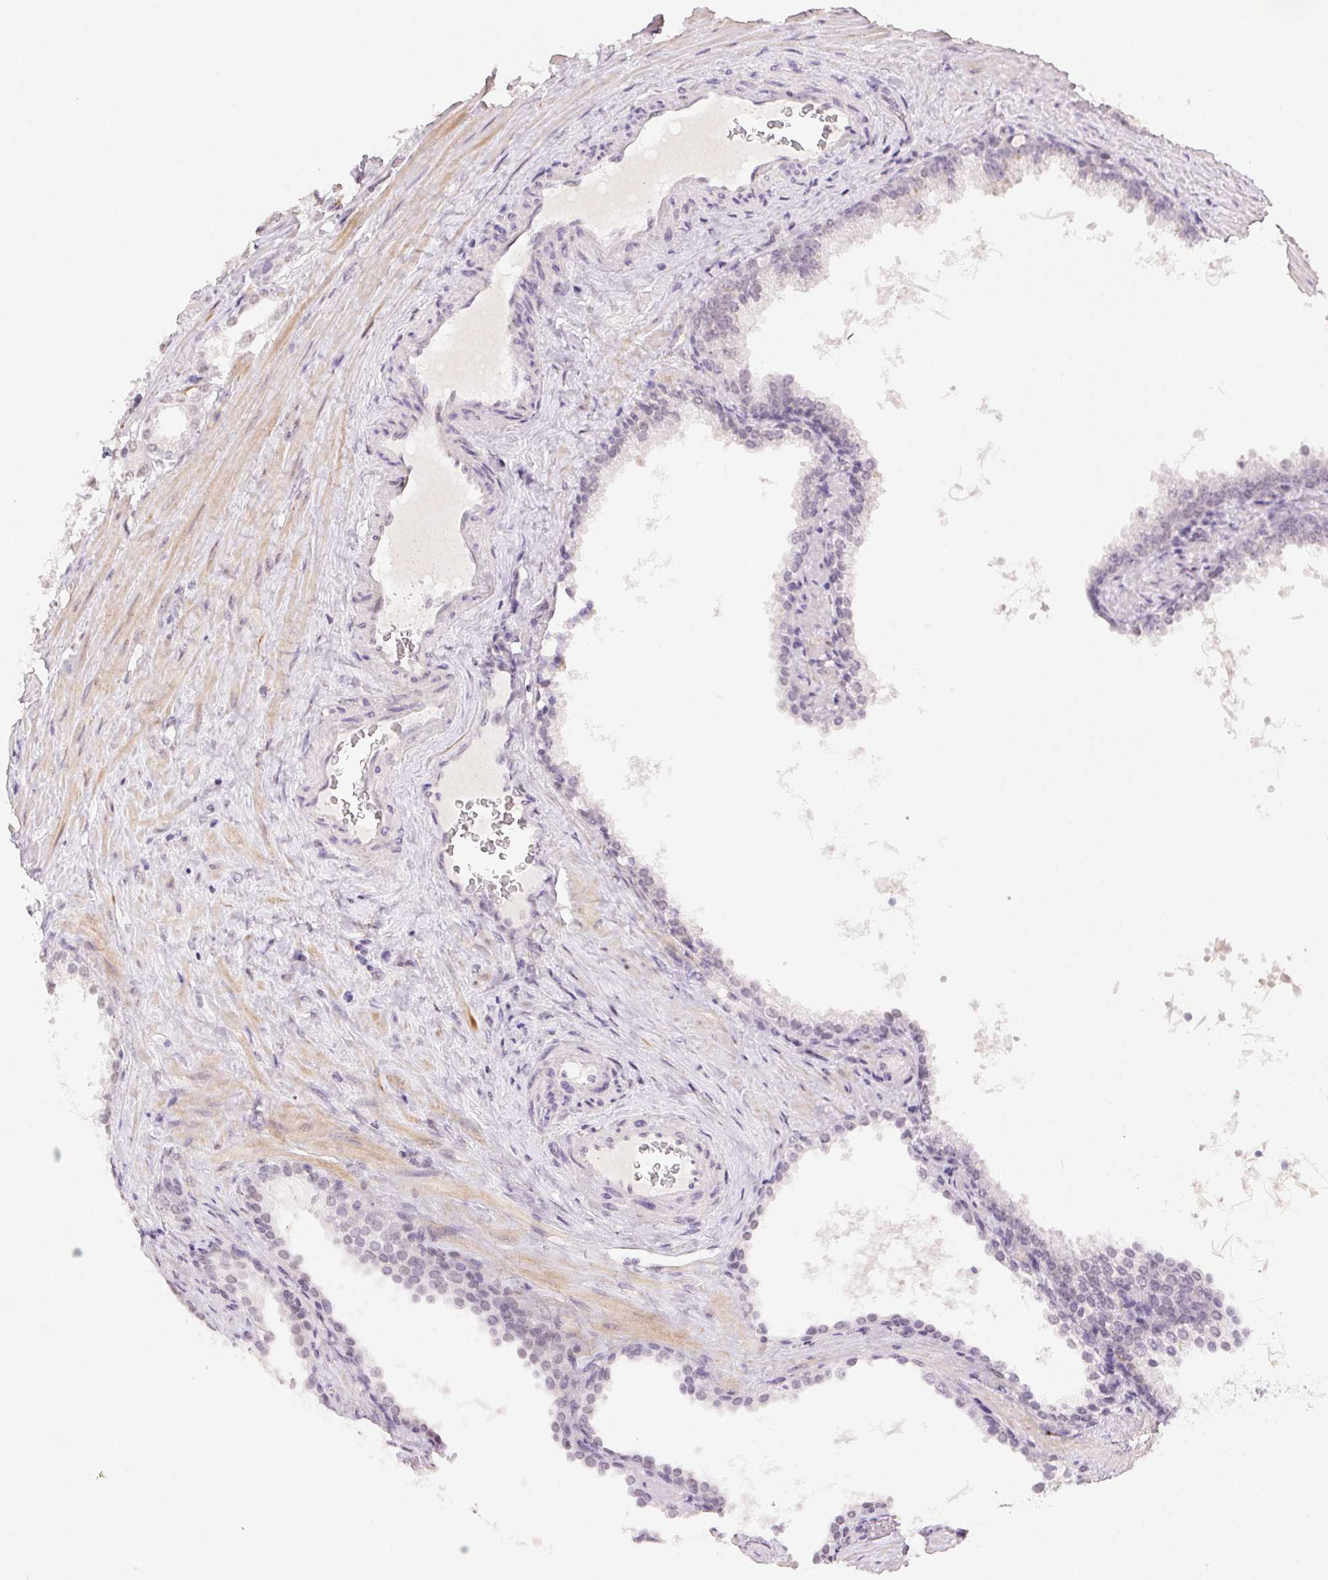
{"staining": {"intensity": "negative", "quantity": "none", "location": "none"}, "tissue": "prostate cancer", "cell_type": "Tumor cells", "image_type": "cancer", "snomed": [{"axis": "morphology", "description": "Adenocarcinoma, Low grade"}, {"axis": "topography", "description": "Prostate"}], "caption": "IHC micrograph of human adenocarcinoma (low-grade) (prostate) stained for a protein (brown), which exhibits no positivity in tumor cells.", "gene": "PRPF18", "patient": {"sex": "male", "age": 65}}